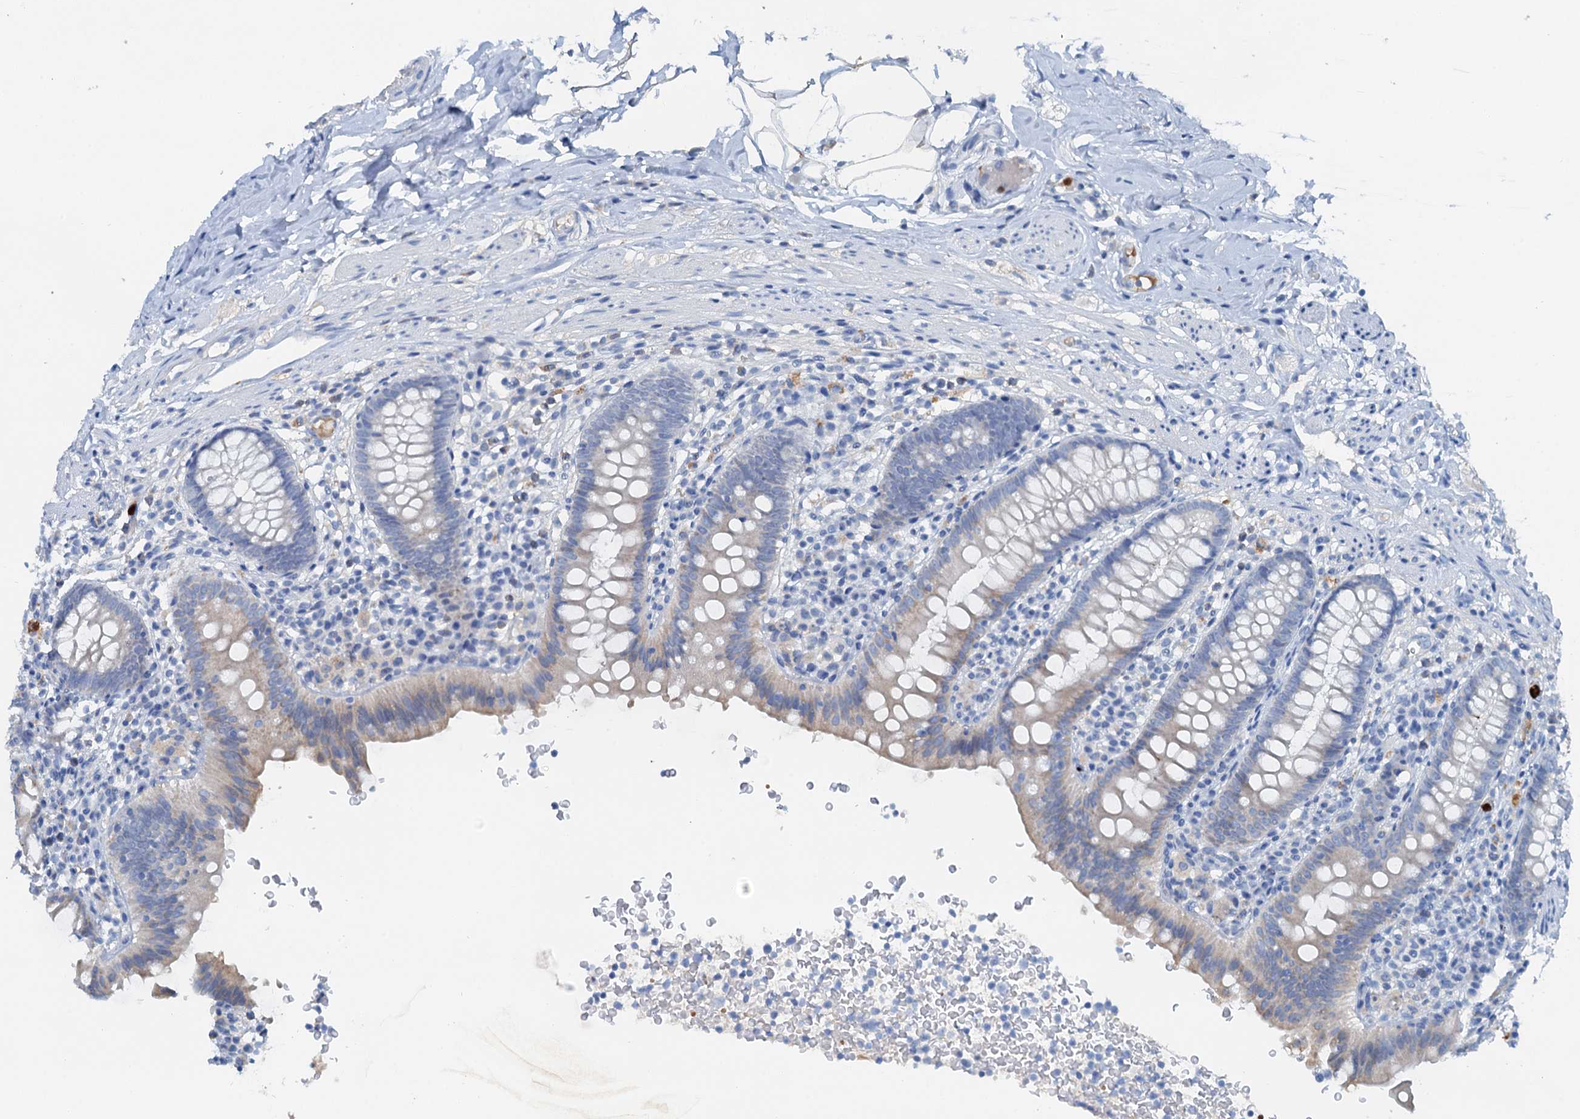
{"staining": {"intensity": "negative", "quantity": "none", "location": "none"}, "tissue": "appendix", "cell_type": "Glandular cells", "image_type": "normal", "snomed": [{"axis": "morphology", "description": "Normal tissue, NOS"}, {"axis": "topography", "description": "Appendix"}], "caption": "Immunohistochemistry micrograph of normal human appendix stained for a protein (brown), which shows no positivity in glandular cells. (DAB (3,3'-diaminobenzidine) immunohistochemistry with hematoxylin counter stain).", "gene": "OTOA", "patient": {"sex": "male", "age": 55}}